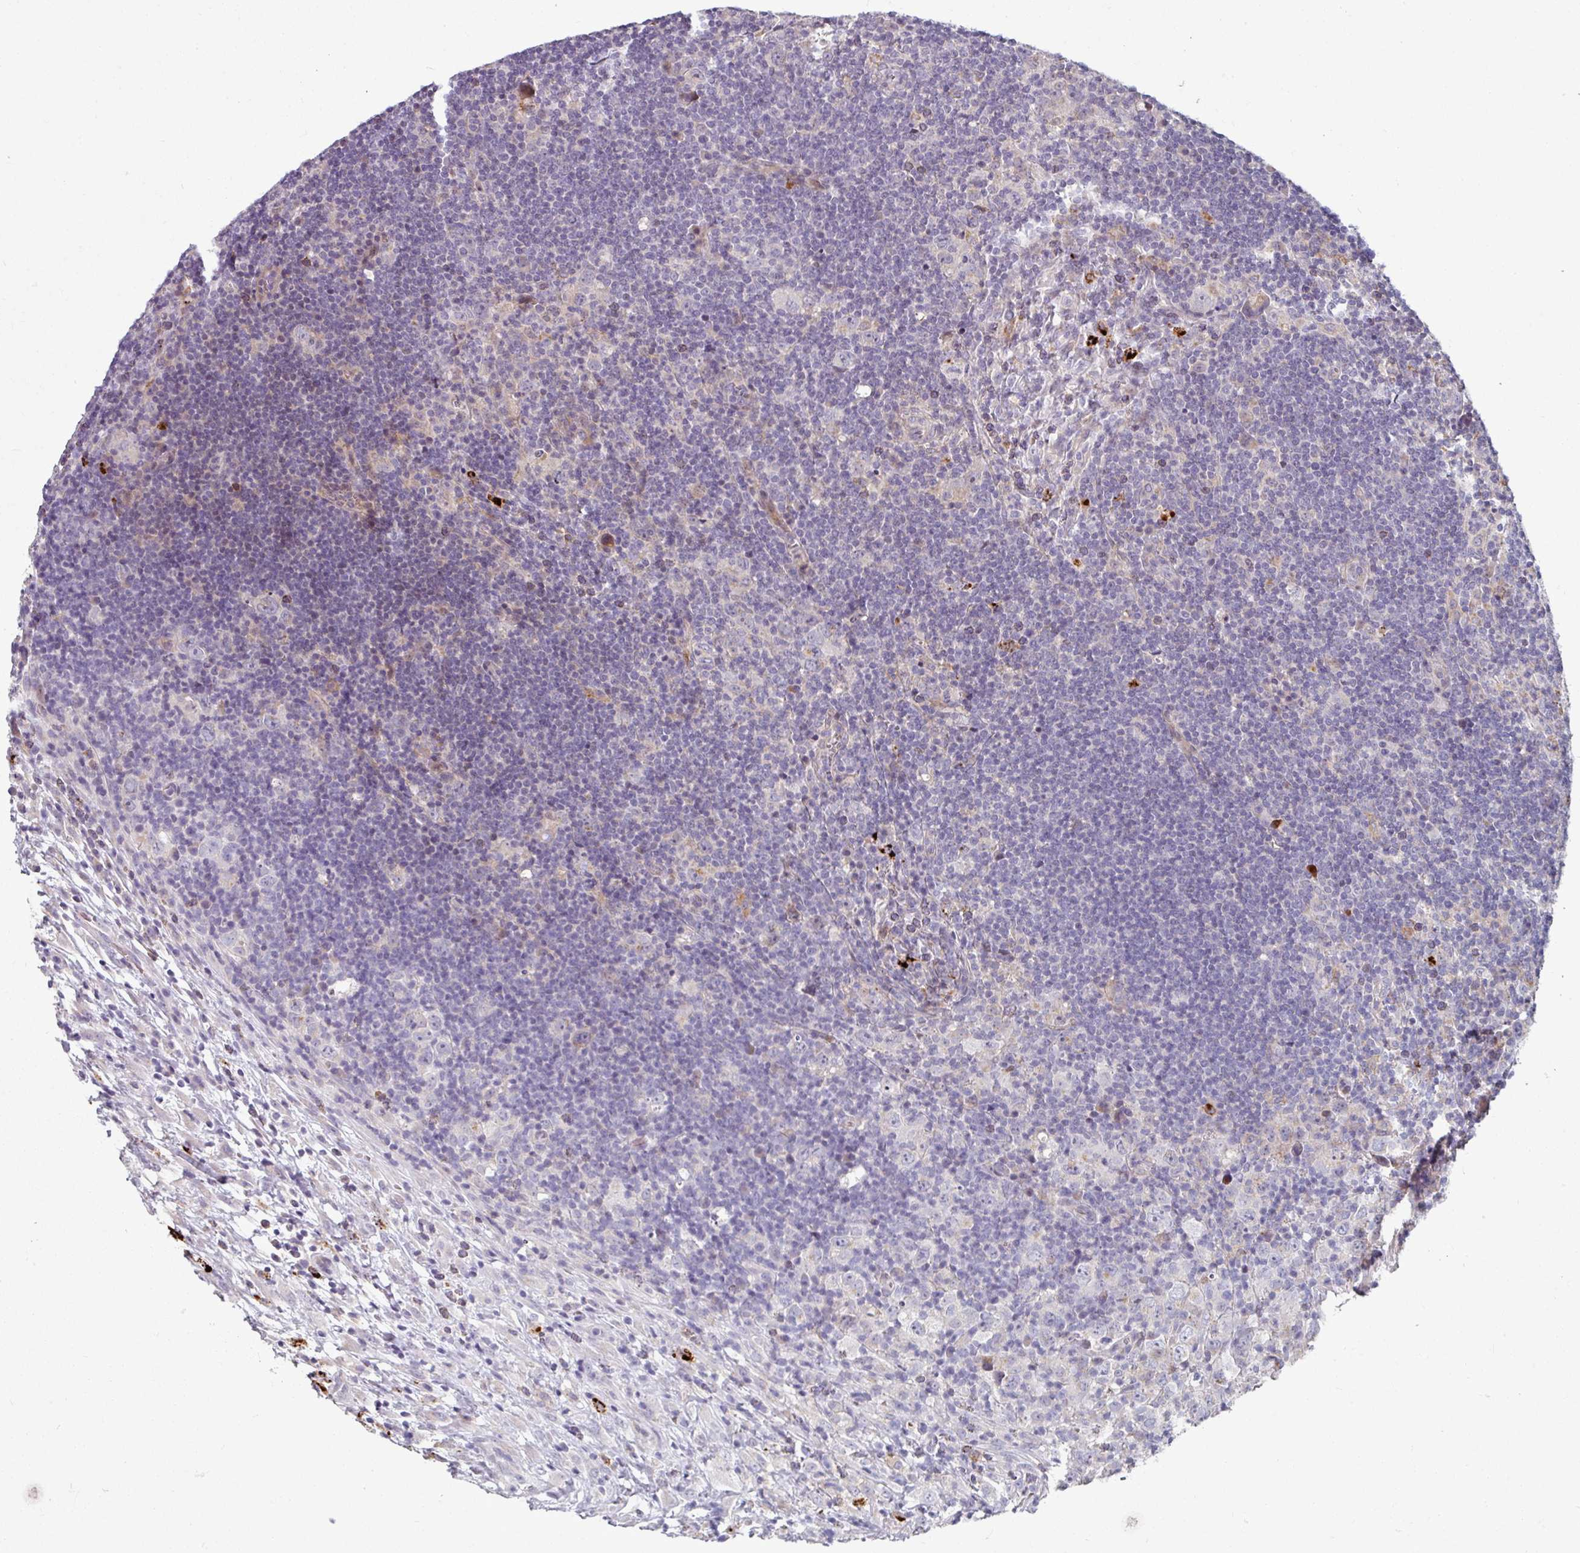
{"staining": {"intensity": "negative", "quantity": "none", "location": "none"}, "tissue": "lymphoma", "cell_type": "Tumor cells", "image_type": "cancer", "snomed": [{"axis": "morphology", "description": "Hodgkin's disease, NOS"}, {"axis": "topography", "description": "Lymph node"}], "caption": "Hodgkin's disease was stained to show a protein in brown. There is no significant staining in tumor cells.", "gene": "WSB2", "patient": {"sex": "female", "age": 18}}